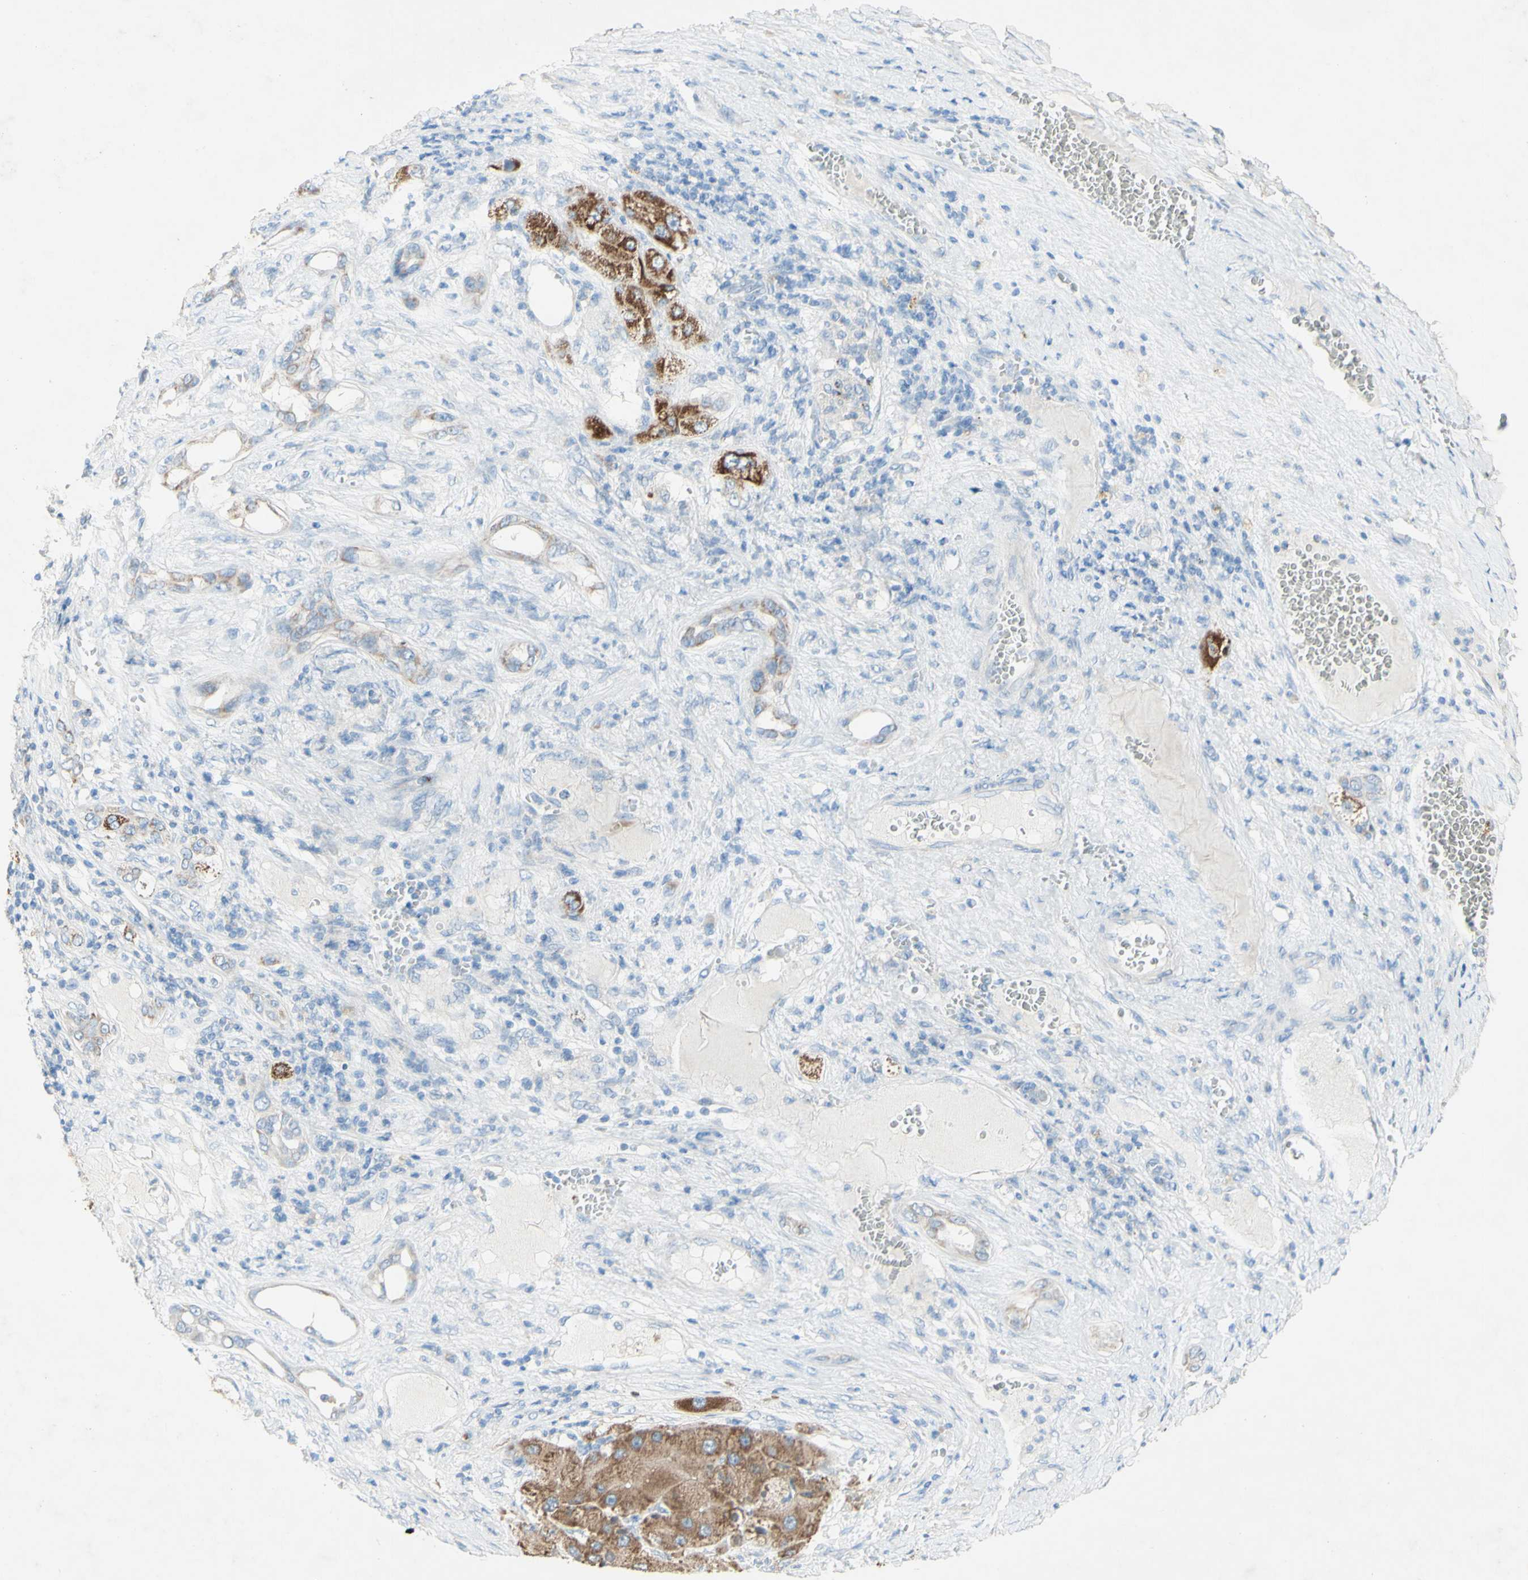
{"staining": {"intensity": "negative", "quantity": "none", "location": "none"}, "tissue": "liver cancer", "cell_type": "Tumor cells", "image_type": "cancer", "snomed": [{"axis": "morphology", "description": "Carcinoma, Hepatocellular, NOS"}, {"axis": "topography", "description": "Liver"}], "caption": "IHC micrograph of neoplastic tissue: liver hepatocellular carcinoma stained with DAB (3,3'-diaminobenzidine) displays no significant protein staining in tumor cells. (IHC, brightfield microscopy, high magnification).", "gene": "ACADL", "patient": {"sex": "female", "age": 73}}